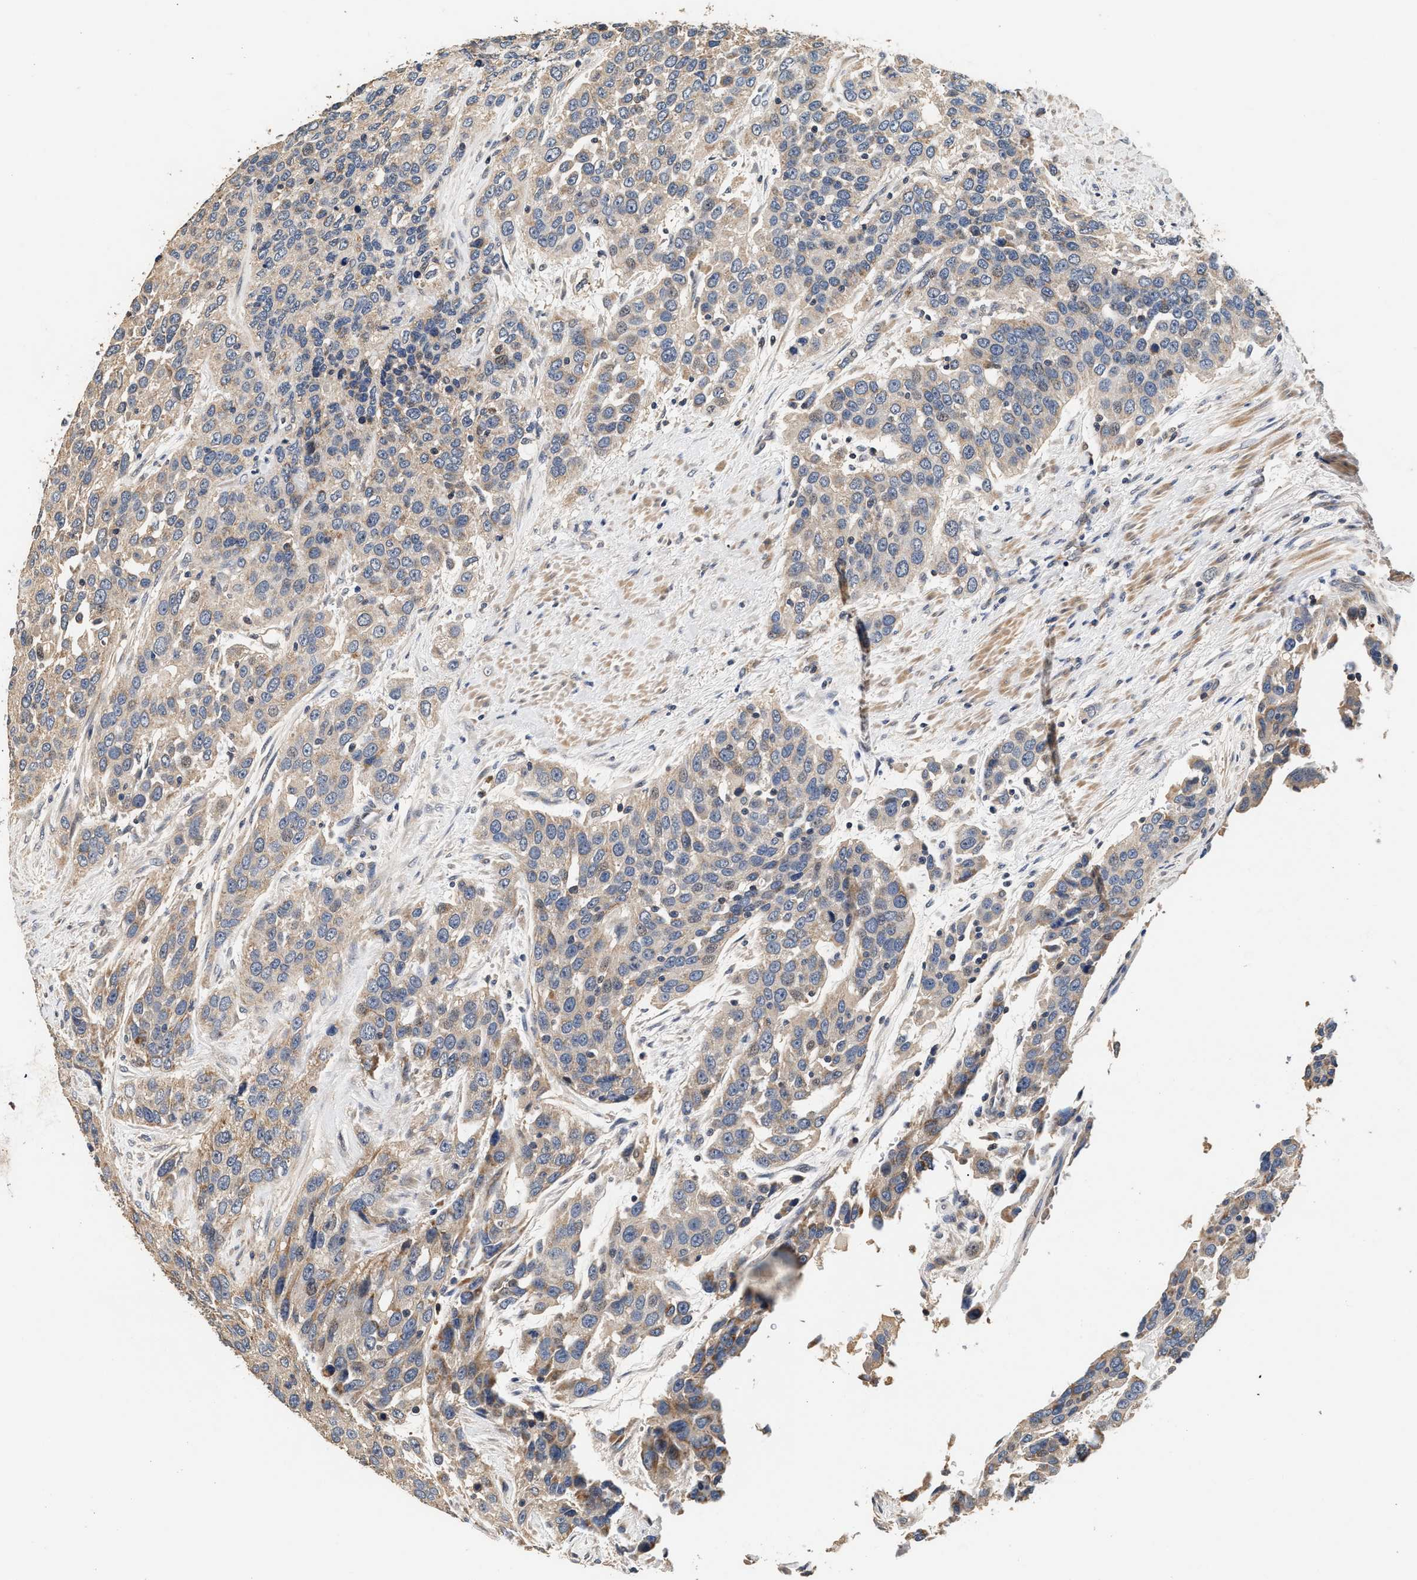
{"staining": {"intensity": "weak", "quantity": "<25%", "location": "cytoplasmic/membranous"}, "tissue": "urothelial cancer", "cell_type": "Tumor cells", "image_type": "cancer", "snomed": [{"axis": "morphology", "description": "Urothelial carcinoma, High grade"}, {"axis": "topography", "description": "Urinary bladder"}], "caption": "Urothelial carcinoma (high-grade) stained for a protein using IHC shows no positivity tumor cells.", "gene": "PTGR3", "patient": {"sex": "female", "age": 80}}